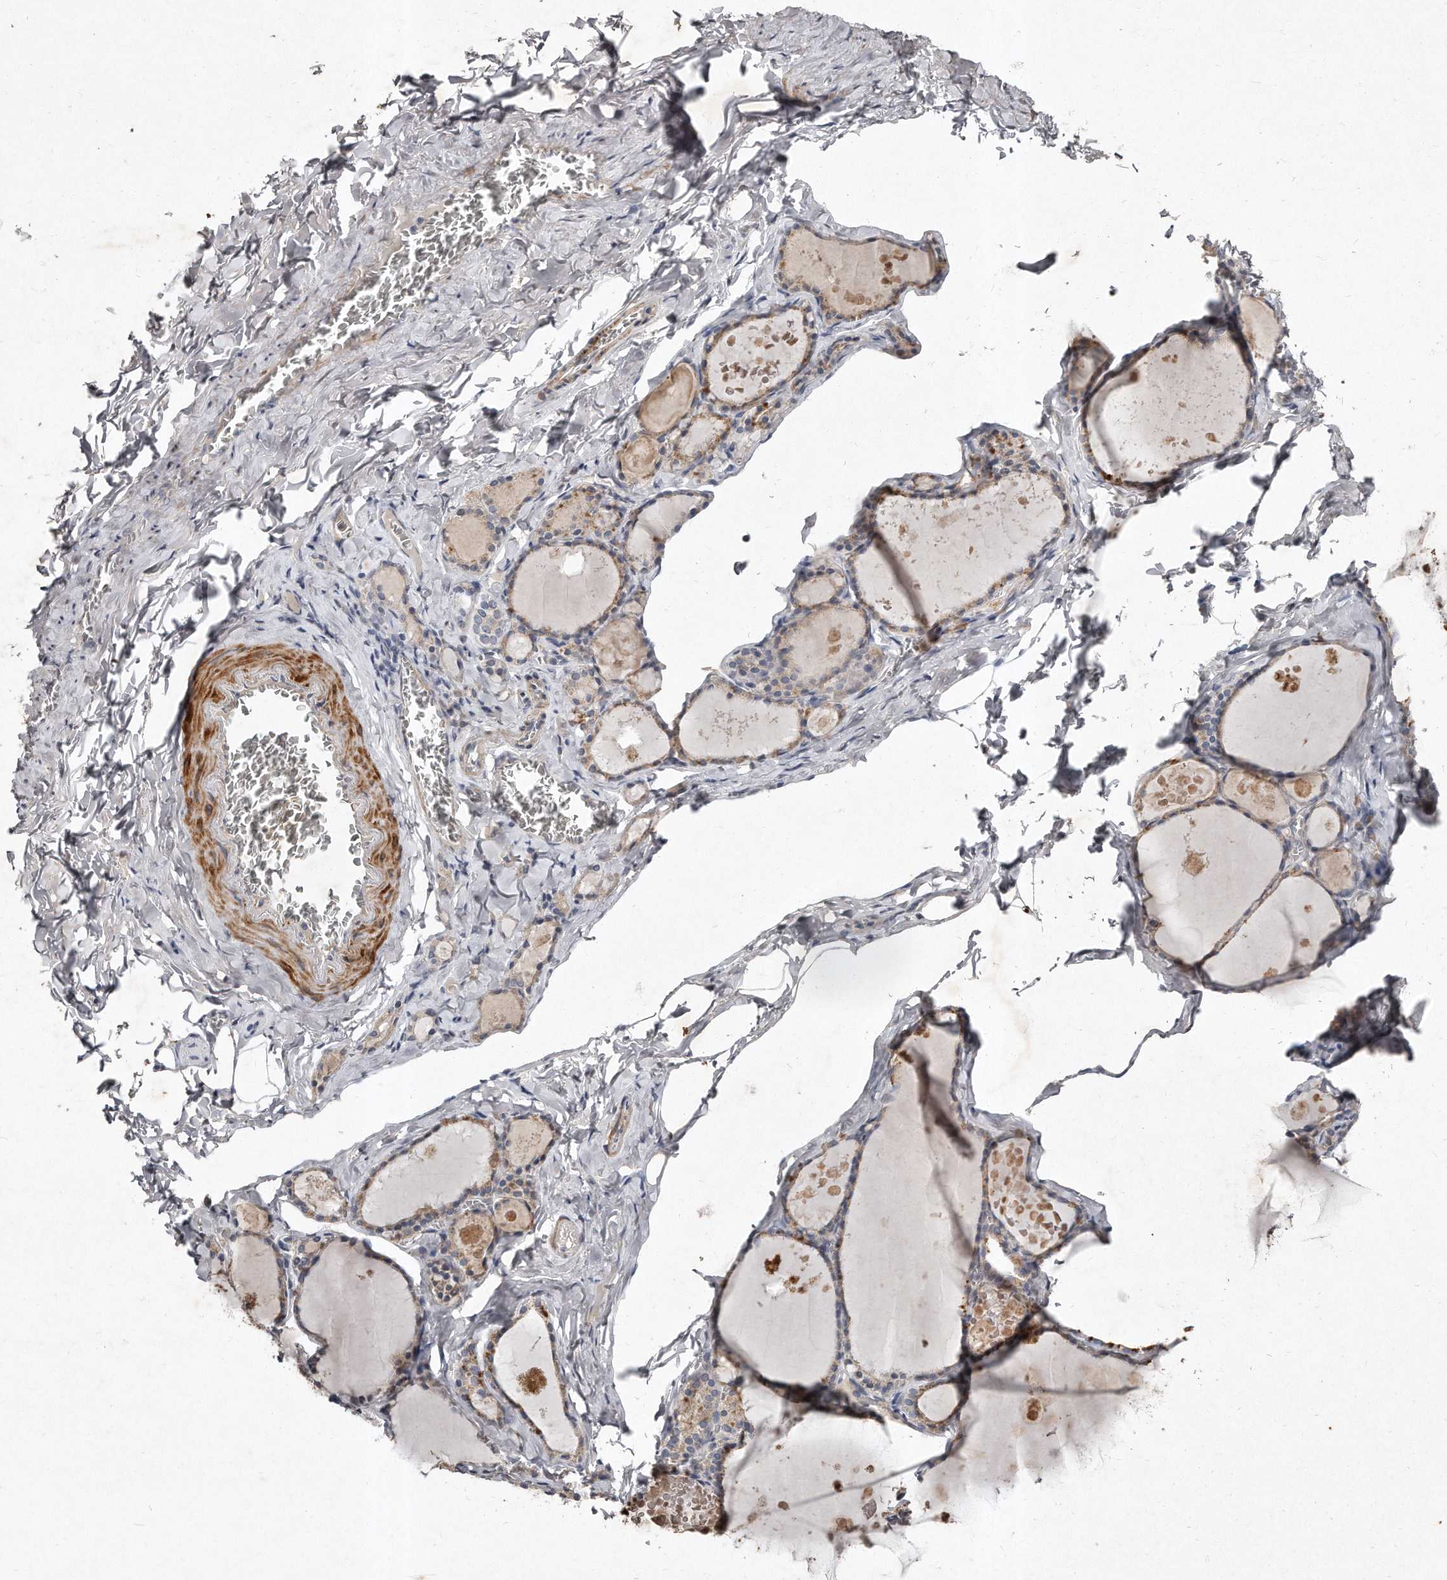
{"staining": {"intensity": "moderate", "quantity": "<25%", "location": "cytoplasmic/membranous"}, "tissue": "thyroid gland", "cell_type": "Glandular cells", "image_type": "normal", "snomed": [{"axis": "morphology", "description": "Normal tissue, NOS"}, {"axis": "topography", "description": "Thyroid gland"}], "caption": "Glandular cells demonstrate low levels of moderate cytoplasmic/membranous positivity in about <25% of cells in unremarkable thyroid gland. The protein of interest is shown in brown color, while the nuclei are stained blue.", "gene": "TECR", "patient": {"sex": "male", "age": 56}}